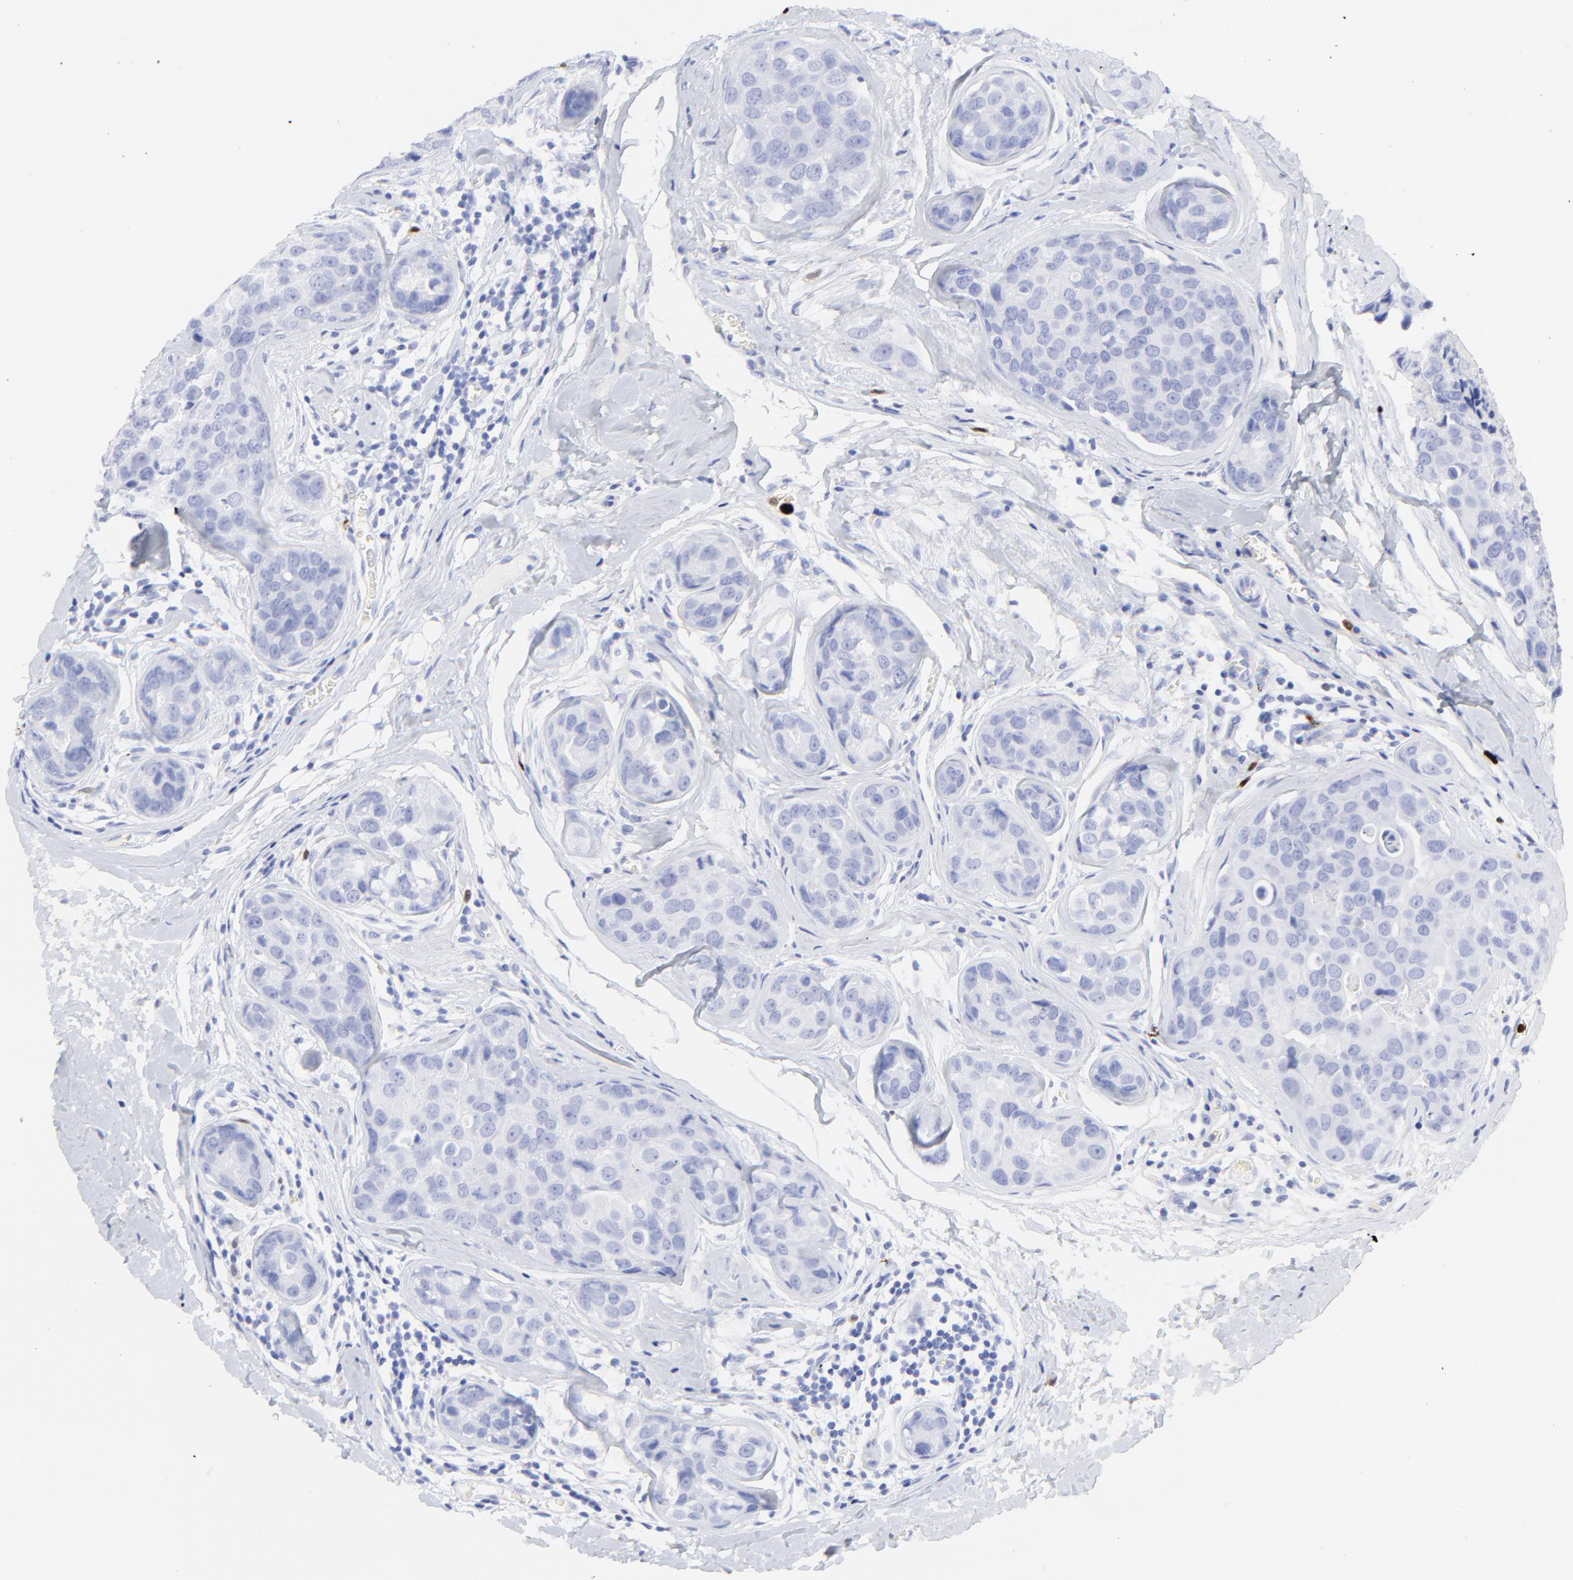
{"staining": {"intensity": "negative", "quantity": "none", "location": "none"}, "tissue": "breast cancer", "cell_type": "Tumor cells", "image_type": "cancer", "snomed": [{"axis": "morphology", "description": "Duct carcinoma"}, {"axis": "topography", "description": "Breast"}], "caption": "The photomicrograph reveals no significant staining in tumor cells of breast cancer.", "gene": "S100A12", "patient": {"sex": "female", "age": 24}}